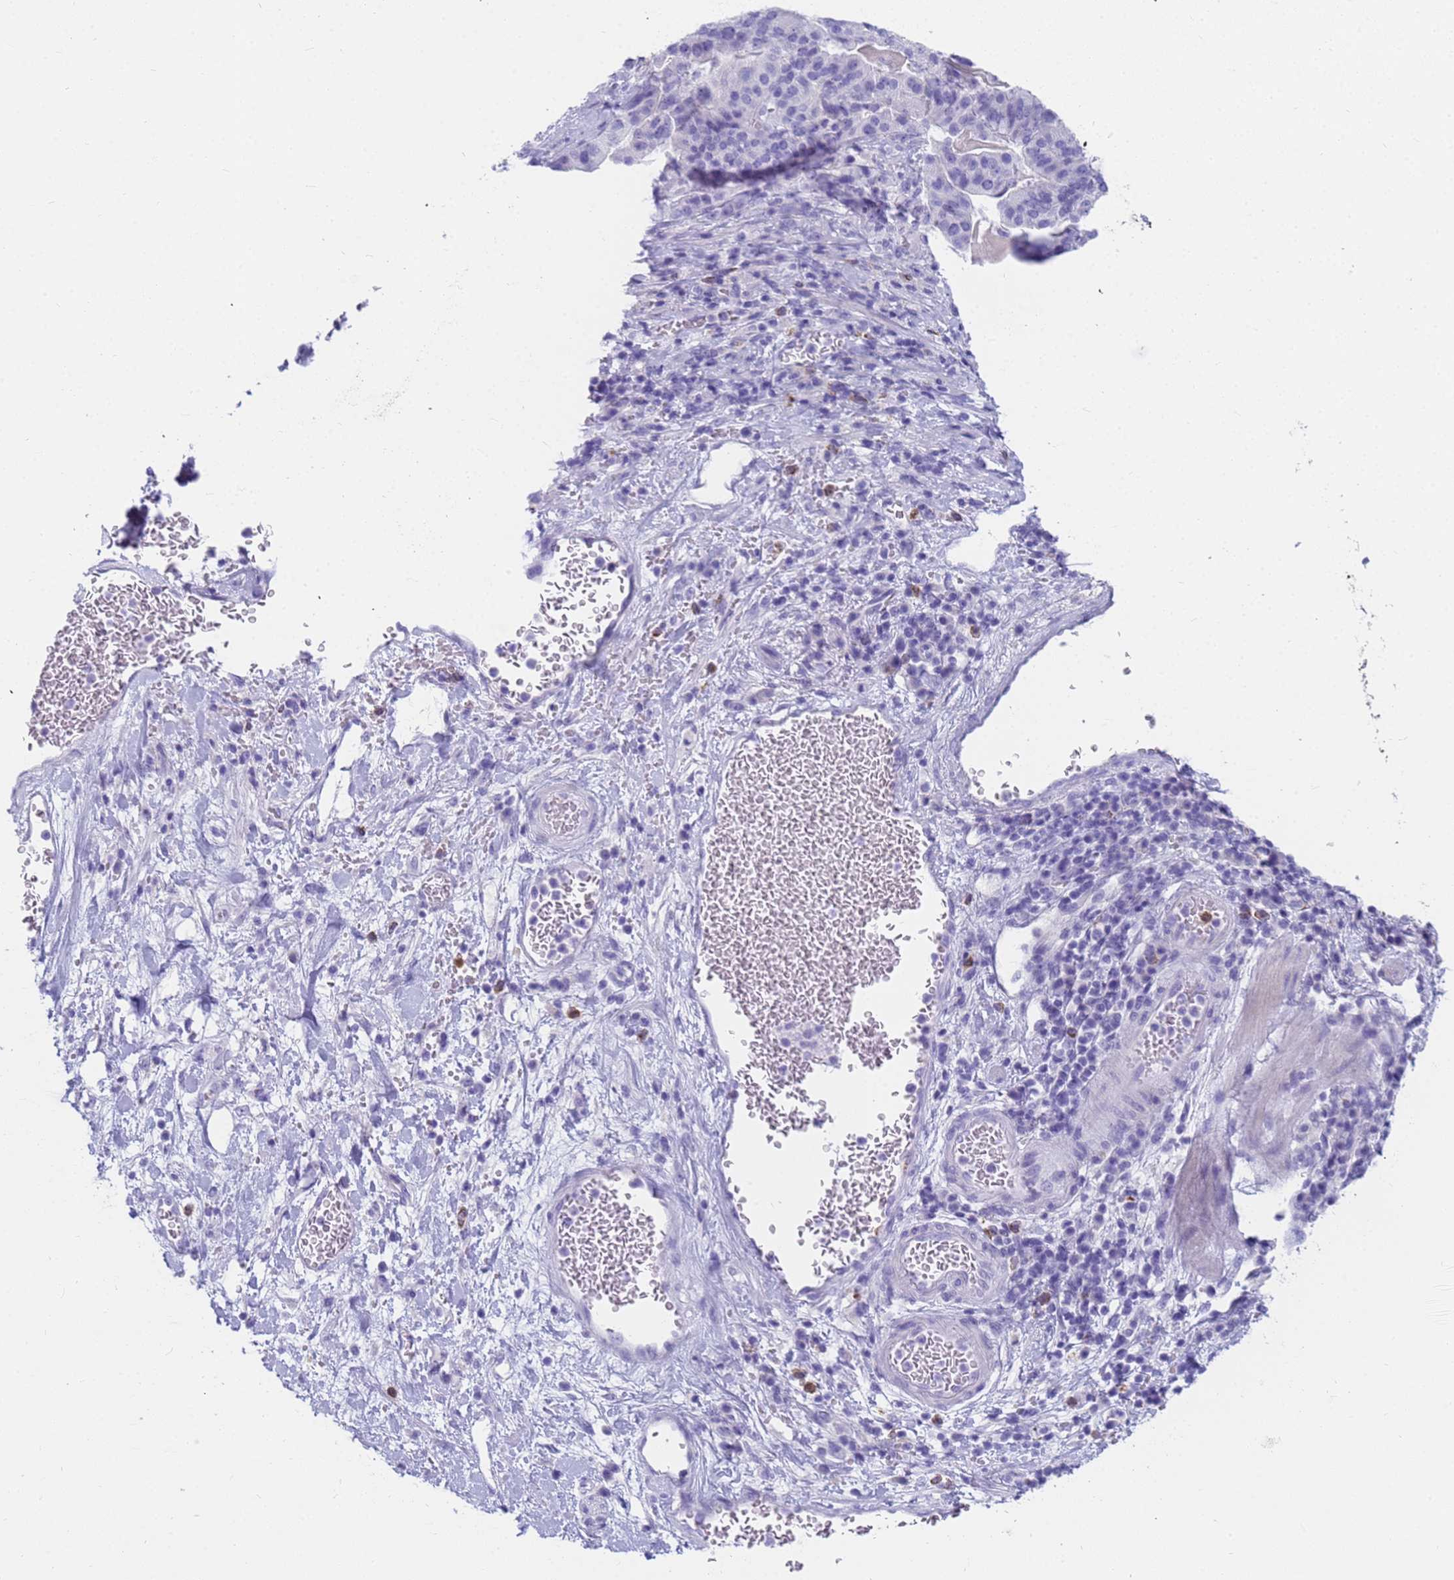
{"staining": {"intensity": "negative", "quantity": "none", "location": "none"}, "tissue": "stomach cancer", "cell_type": "Tumor cells", "image_type": "cancer", "snomed": [{"axis": "morphology", "description": "Adenocarcinoma, NOS"}, {"axis": "topography", "description": "Stomach"}], "caption": "IHC of adenocarcinoma (stomach) shows no expression in tumor cells.", "gene": "RNASE2", "patient": {"sex": "male", "age": 48}}